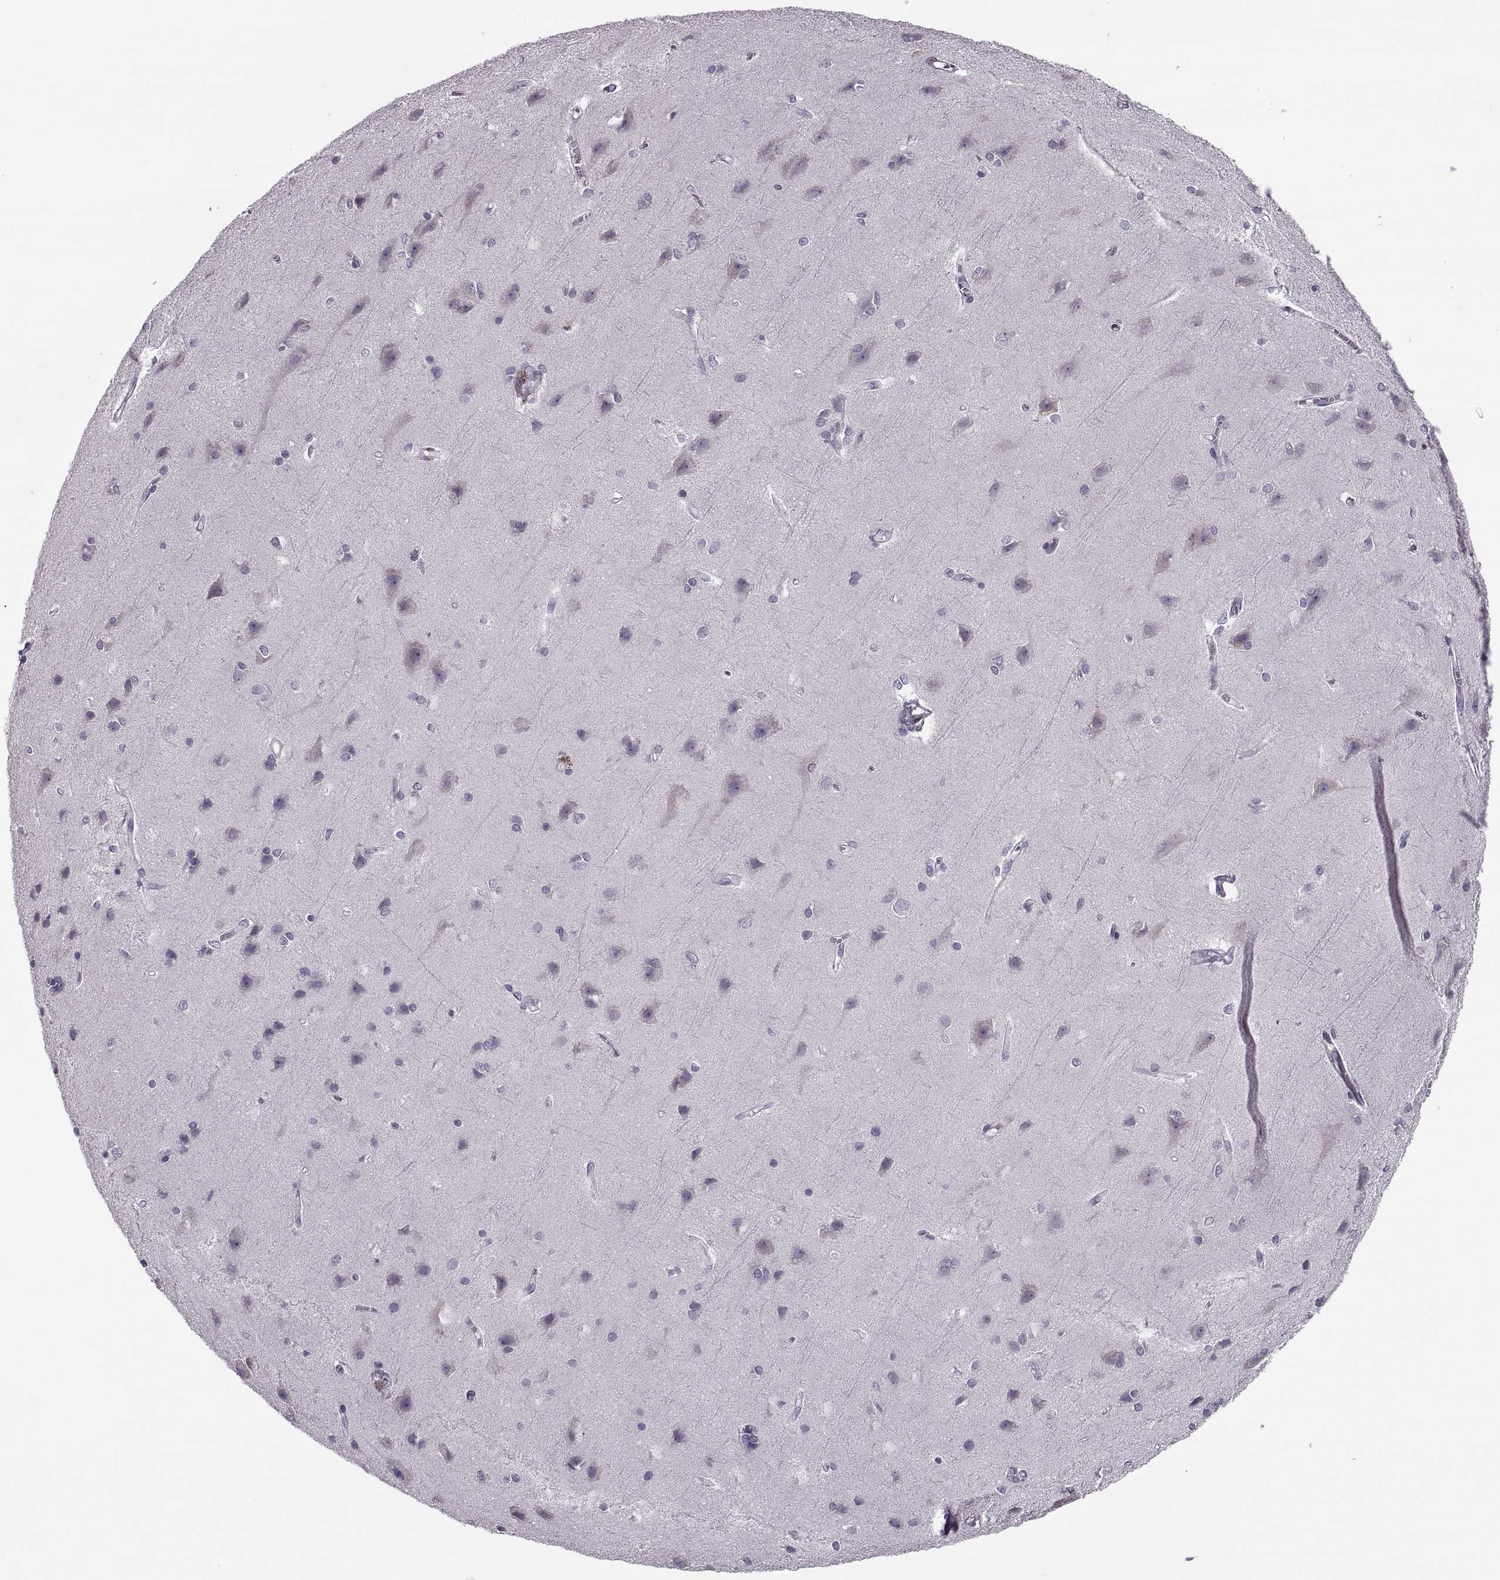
{"staining": {"intensity": "negative", "quantity": "none", "location": "none"}, "tissue": "cerebral cortex", "cell_type": "Endothelial cells", "image_type": "normal", "snomed": [{"axis": "morphology", "description": "Normal tissue, NOS"}, {"axis": "topography", "description": "Cerebral cortex"}], "caption": "DAB (3,3'-diaminobenzidine) immunohistochemical staining of normal human cerebral cortex reveals no significant expression in endothelial cells.", "gene": "LETM2", "patient": {"sex": "male", "age": 37}}